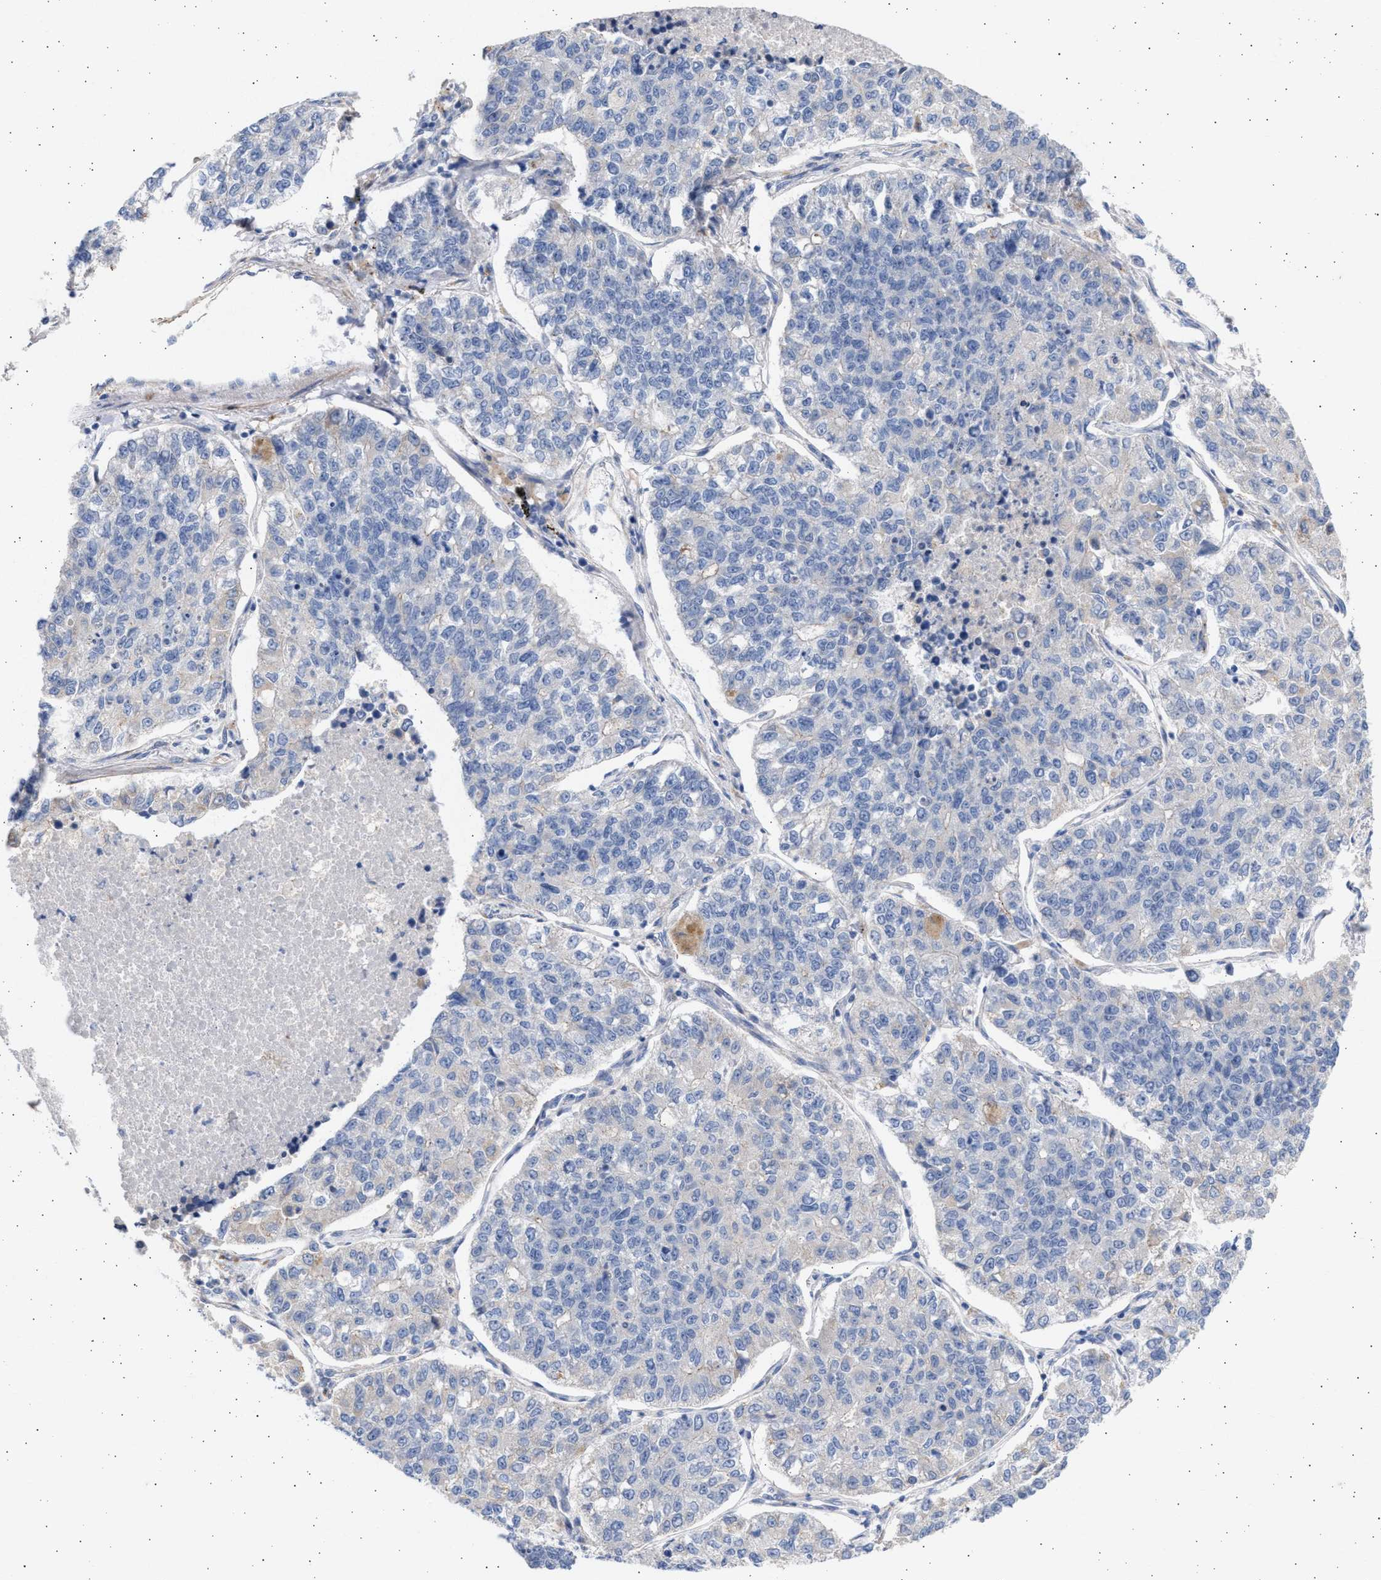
{"staining": {"intensity": "negative", "quantity": "none", "location": "none"}, "tissue": "lung cancer", "cell_type": "Tumor cells", "image_type": "cancer", "snomed": [{"axis": "morphology", "description": "Adenocarcinoma, NOS"}, {"axis": "topography", "description": "Lung"}], "caption": "Immunohistochemical staining of lung adenocarcinoma displays no significant staining in tumor cells. The staining is performed using DAB brown chromogen with nuclei counter-stained in using hematoxylin.", "gene": "NBR1", "patient": {"sex": "male", "age": 49}}